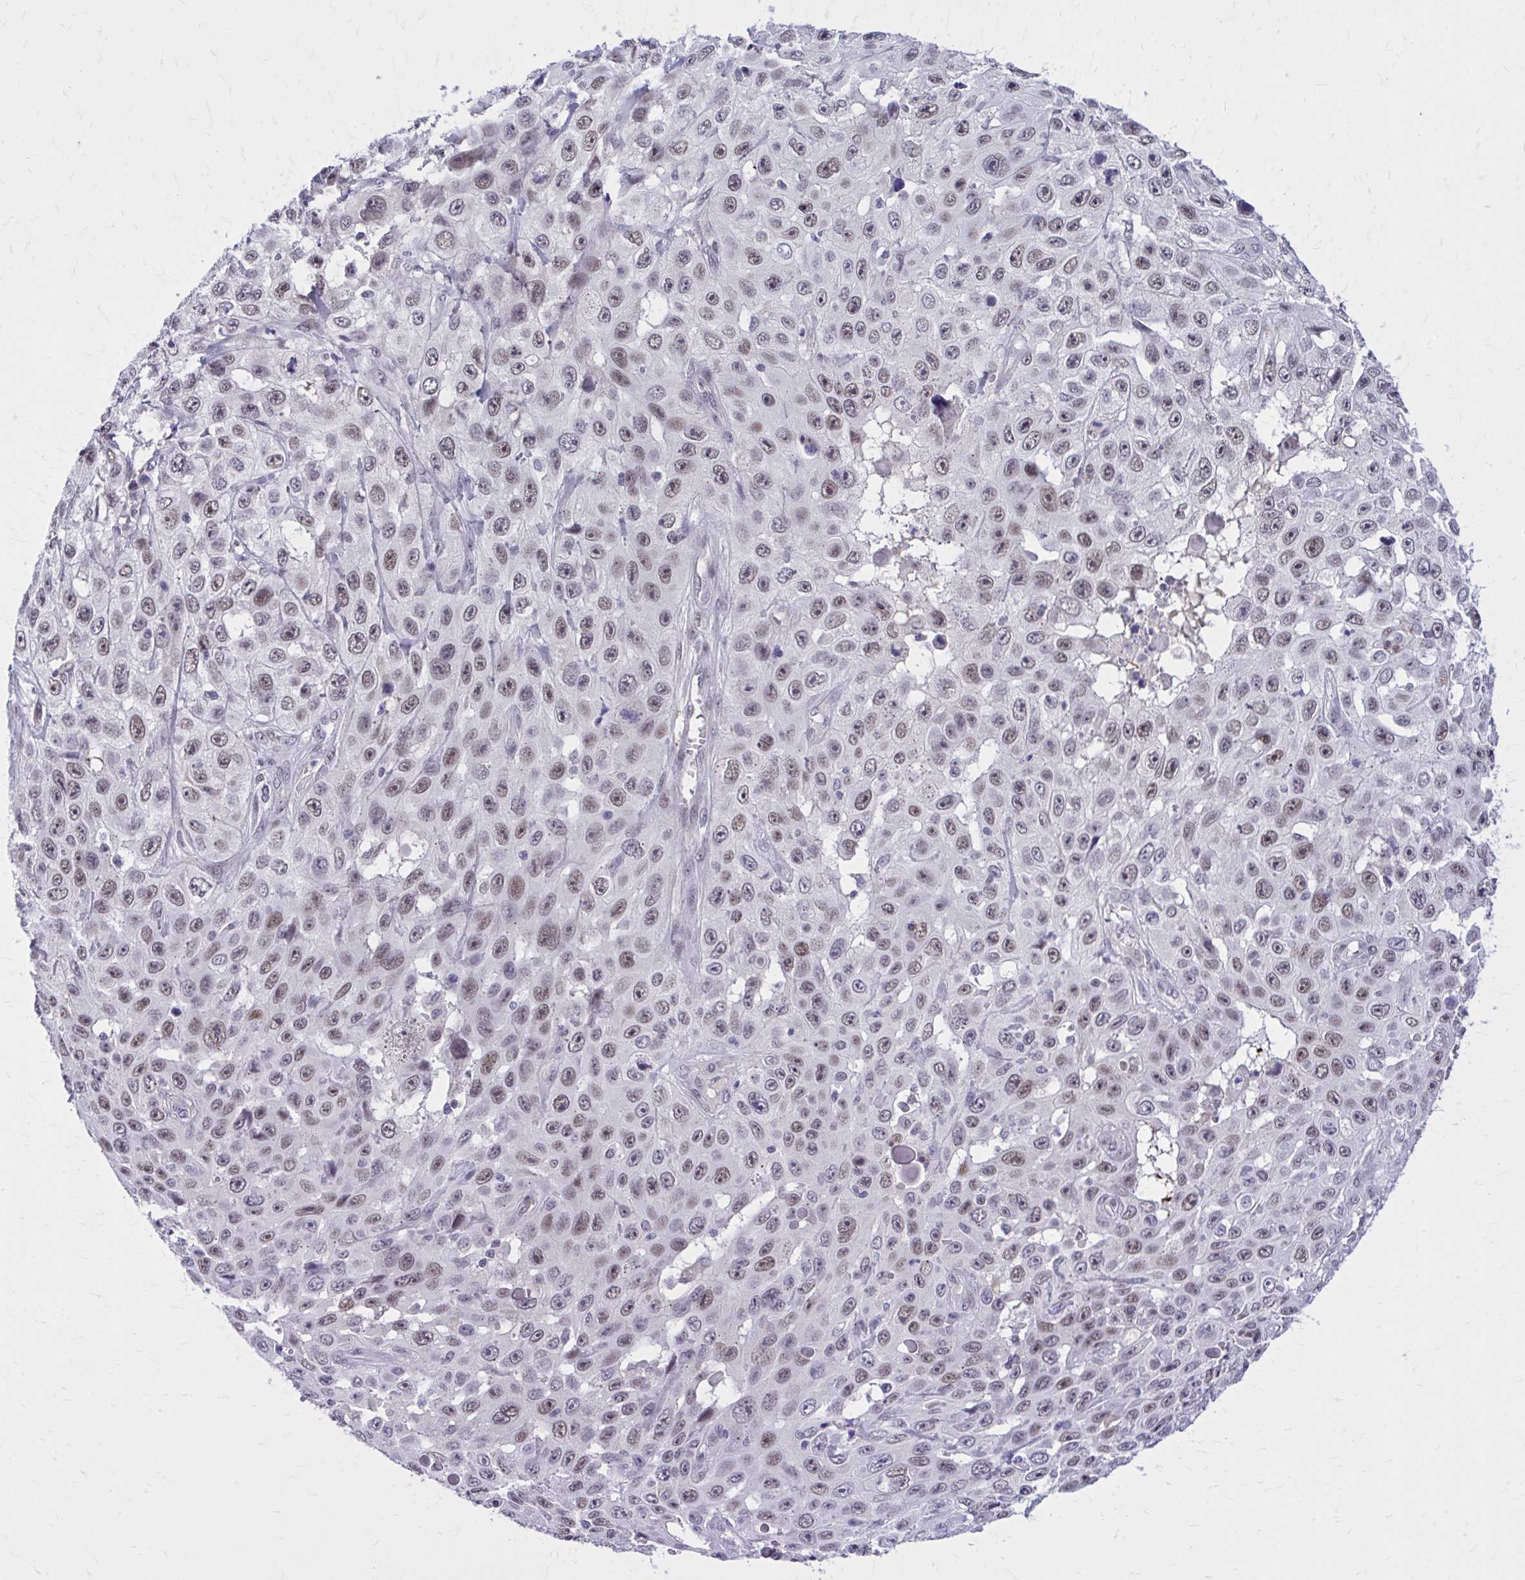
{"staining": {"intensity": "moderate", "quantity": ">75%", "location": "nuclear"}, "tissue": "skin cancer", "cell_type": "Tumor cells", "image_type": "cancer", "snomed": [{"axis": "morphology", "description": "Squamous cell carcinoma, NOS"}, {"axis": "topography", "description": "Skin"}], "caption": "Tumor cells display medium levels of moderate nuclear expression in approximately >75% of cells in human skin cancer.", "gene": "ZBTB25", "patient": {"sex": "male", "age": 82}}